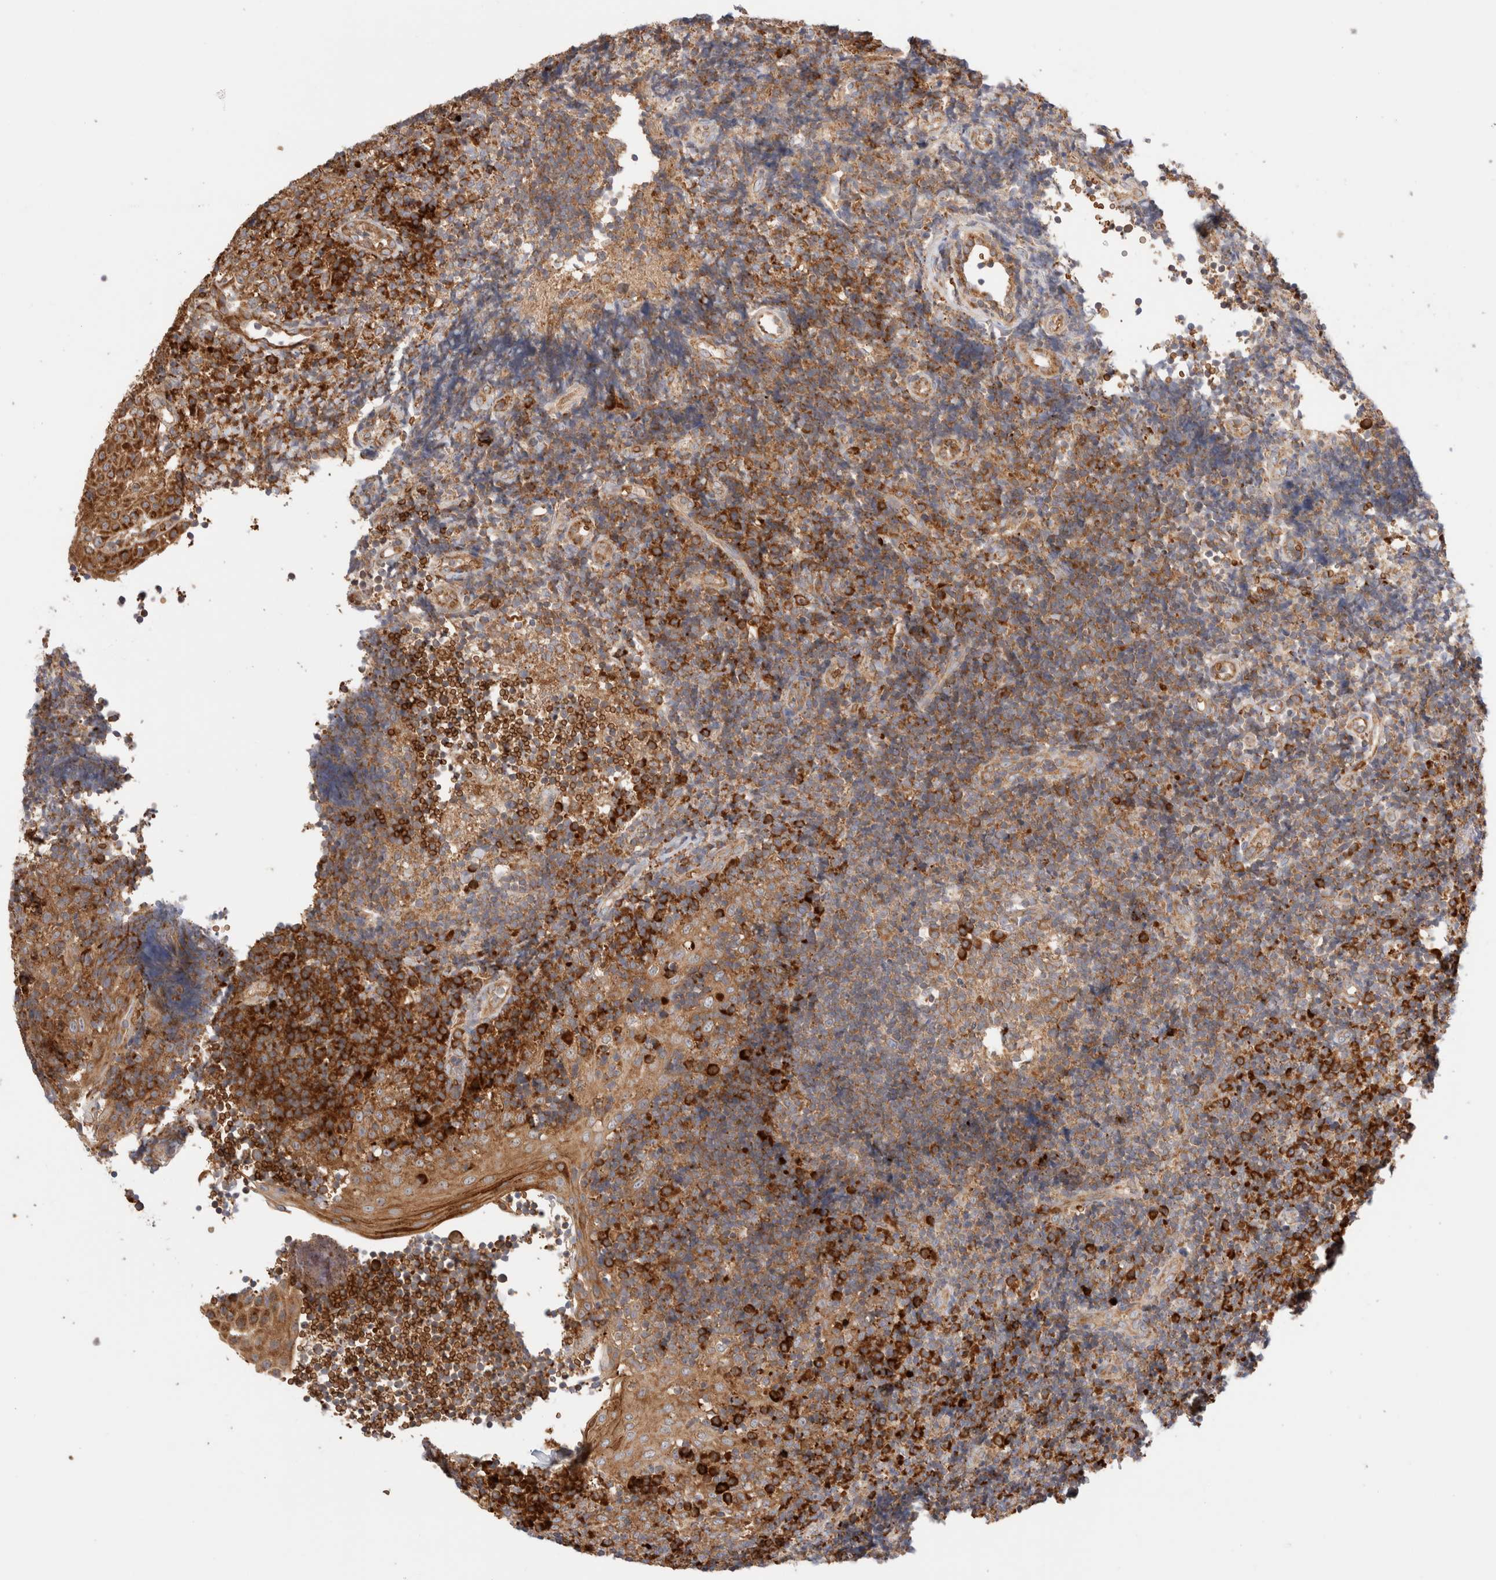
{"staining": {"intensity": "moderate", "quantity": ">75%", "location": "cytoplasmic/membranous"}, "tissue": "tonsil", "cell_type": "Germinal center cells", "image_type": "normal", "snomed": [{"axis": "morphology", "description": "Normal tissue, NOS"}, {"axis": "topography", "description": "Tonsil"}], "caption": "Protein staining of normal tonsil exhibits moderate cytoplasmic/membranous positivity in approximately >75% of germinal center cells.", "gene": "UTS2B", "patient": {"sex": "female", "age": 40}}